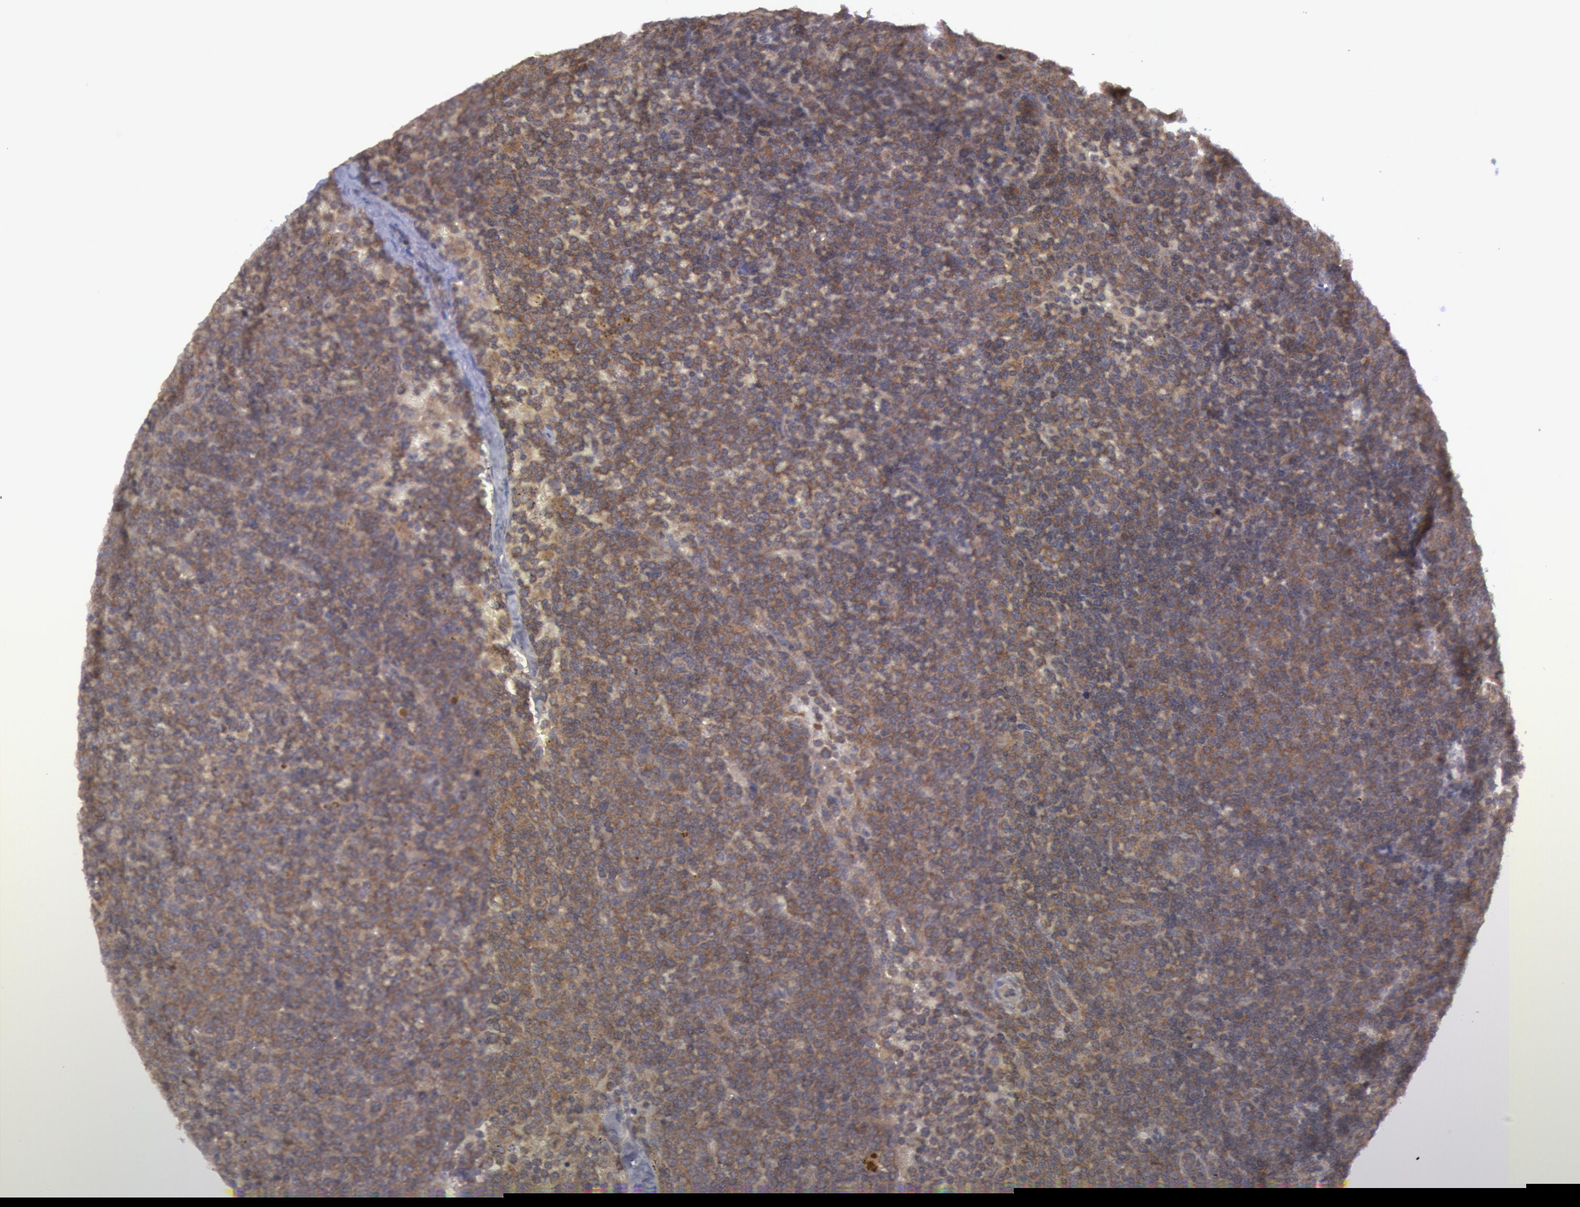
{"staining": {"intensity": "moderate", "quantity": ">75%", "location": "cytoplasmic/membranous"}, "tissue": "lymphoma", "cell_type": "Tumor cells", "image_type": "cancer", "snomed": [{"axis": "morphology", "description": "Malignant lymphoma, non-Hodgkin's type, Low grade"}, {"axis": "topography", "description": "Lymph node"}], "caption": "Immunohistochemistry (IHC) of low-grade malignant lymphoma, non-Hodgkin's type exhibits medium levels of moderate cytoplasmic/membranous staining in about >75% of tumor cells.", "gene": "BRAF", "patient": {"sex": "male", "age": 50}}